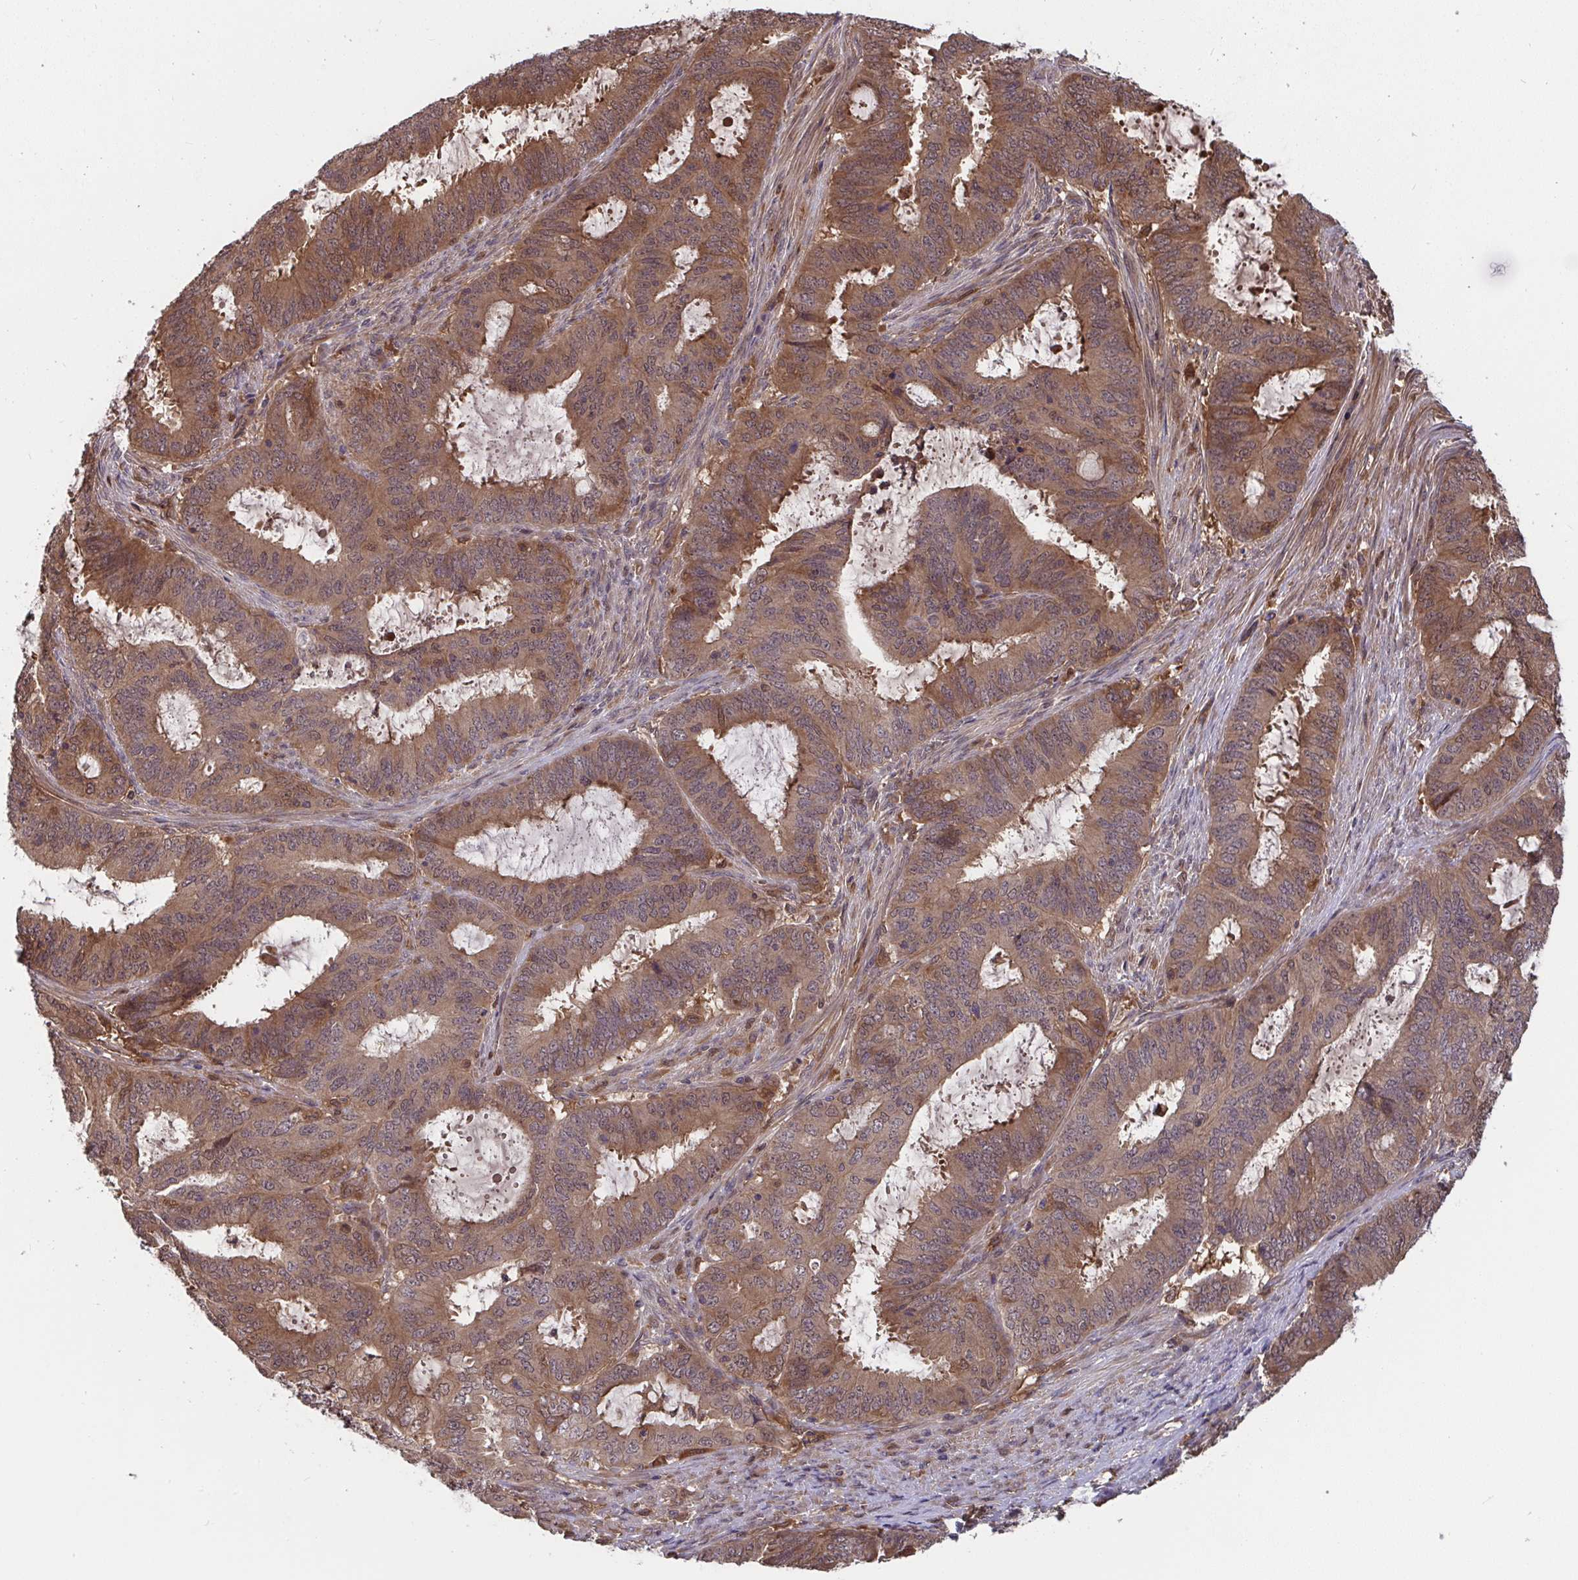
{"staining": {"intensity": "moderate", "quantity": ">75%", "location": "cytoplasmic/membranous"}, "tissue": "endometrial cancer", "cell_type": "Tumor cells", "image_type": "cancer", "snomed": [{"axis": "morphology", "description": "Adenocarcinoma, NOS"}, {"axis": "topography", "description": "Endometrium"}], "caption": "A micrograph showing moderate cytoplasmic/membranous staining in approximately >75% of tumor cells in adenocarcinoma (endometrial), as visualized by brown immunohistochemical staining.", "gene": "TIGAR", "patient": {"sex": "female", "age": 51}}